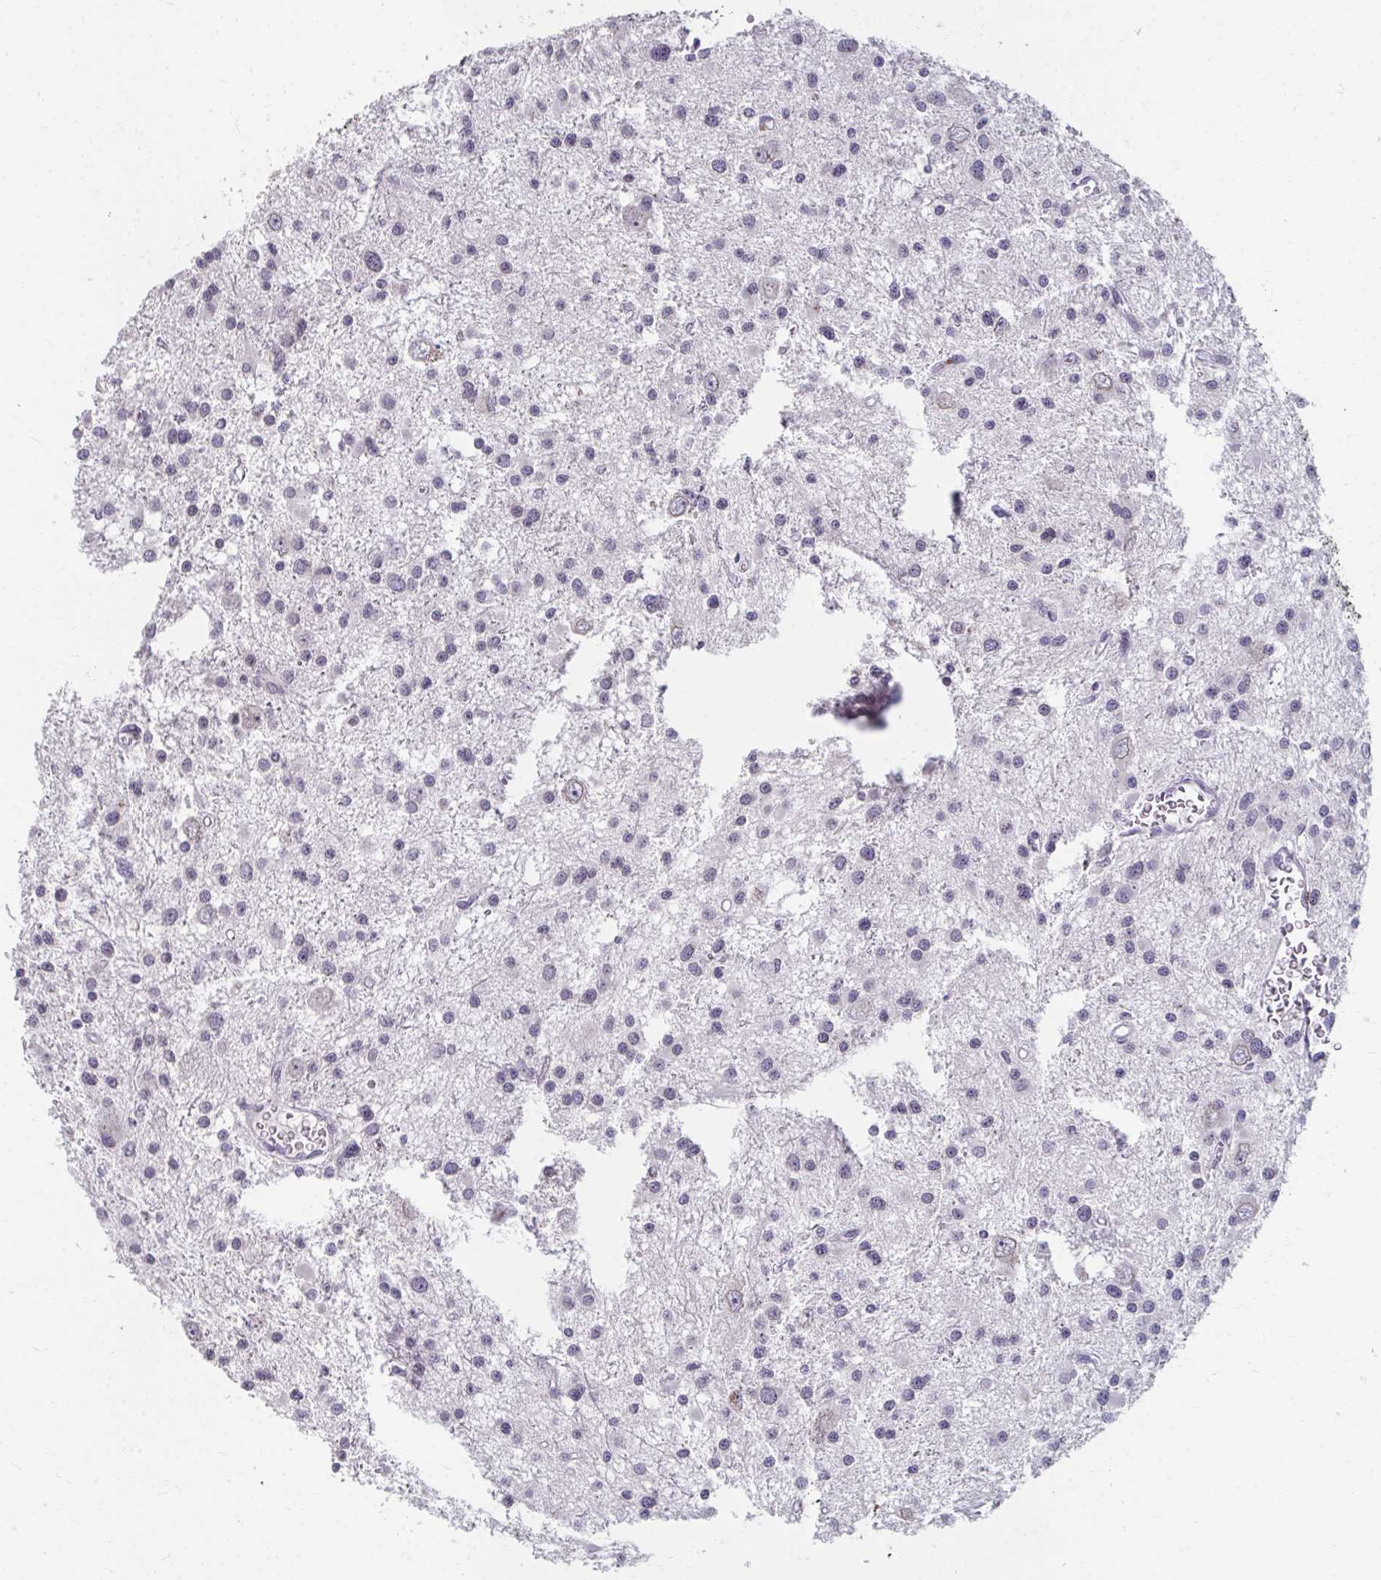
{"staining": {"intensity": "negative", "quantity": "none", "location": "none"}, "tissue": "glioma", "cell_type": "Tumor cells", "image_type": "cancer", "snomed": [{"axis": "morphology", "description": "Glioma, malignant, High grade"}, {"axis": "topography", "description": "Brain"}], "caption": "A histopathology image of human glioma is negative for staining in tumor cells. Brightfield microscopy of immunohistochemistry stained with DAB (brown) and hematoxylin (blue), captured at high magnification.", "gene": "NUP133", "patient": {"sex": "male", "age": 54}}